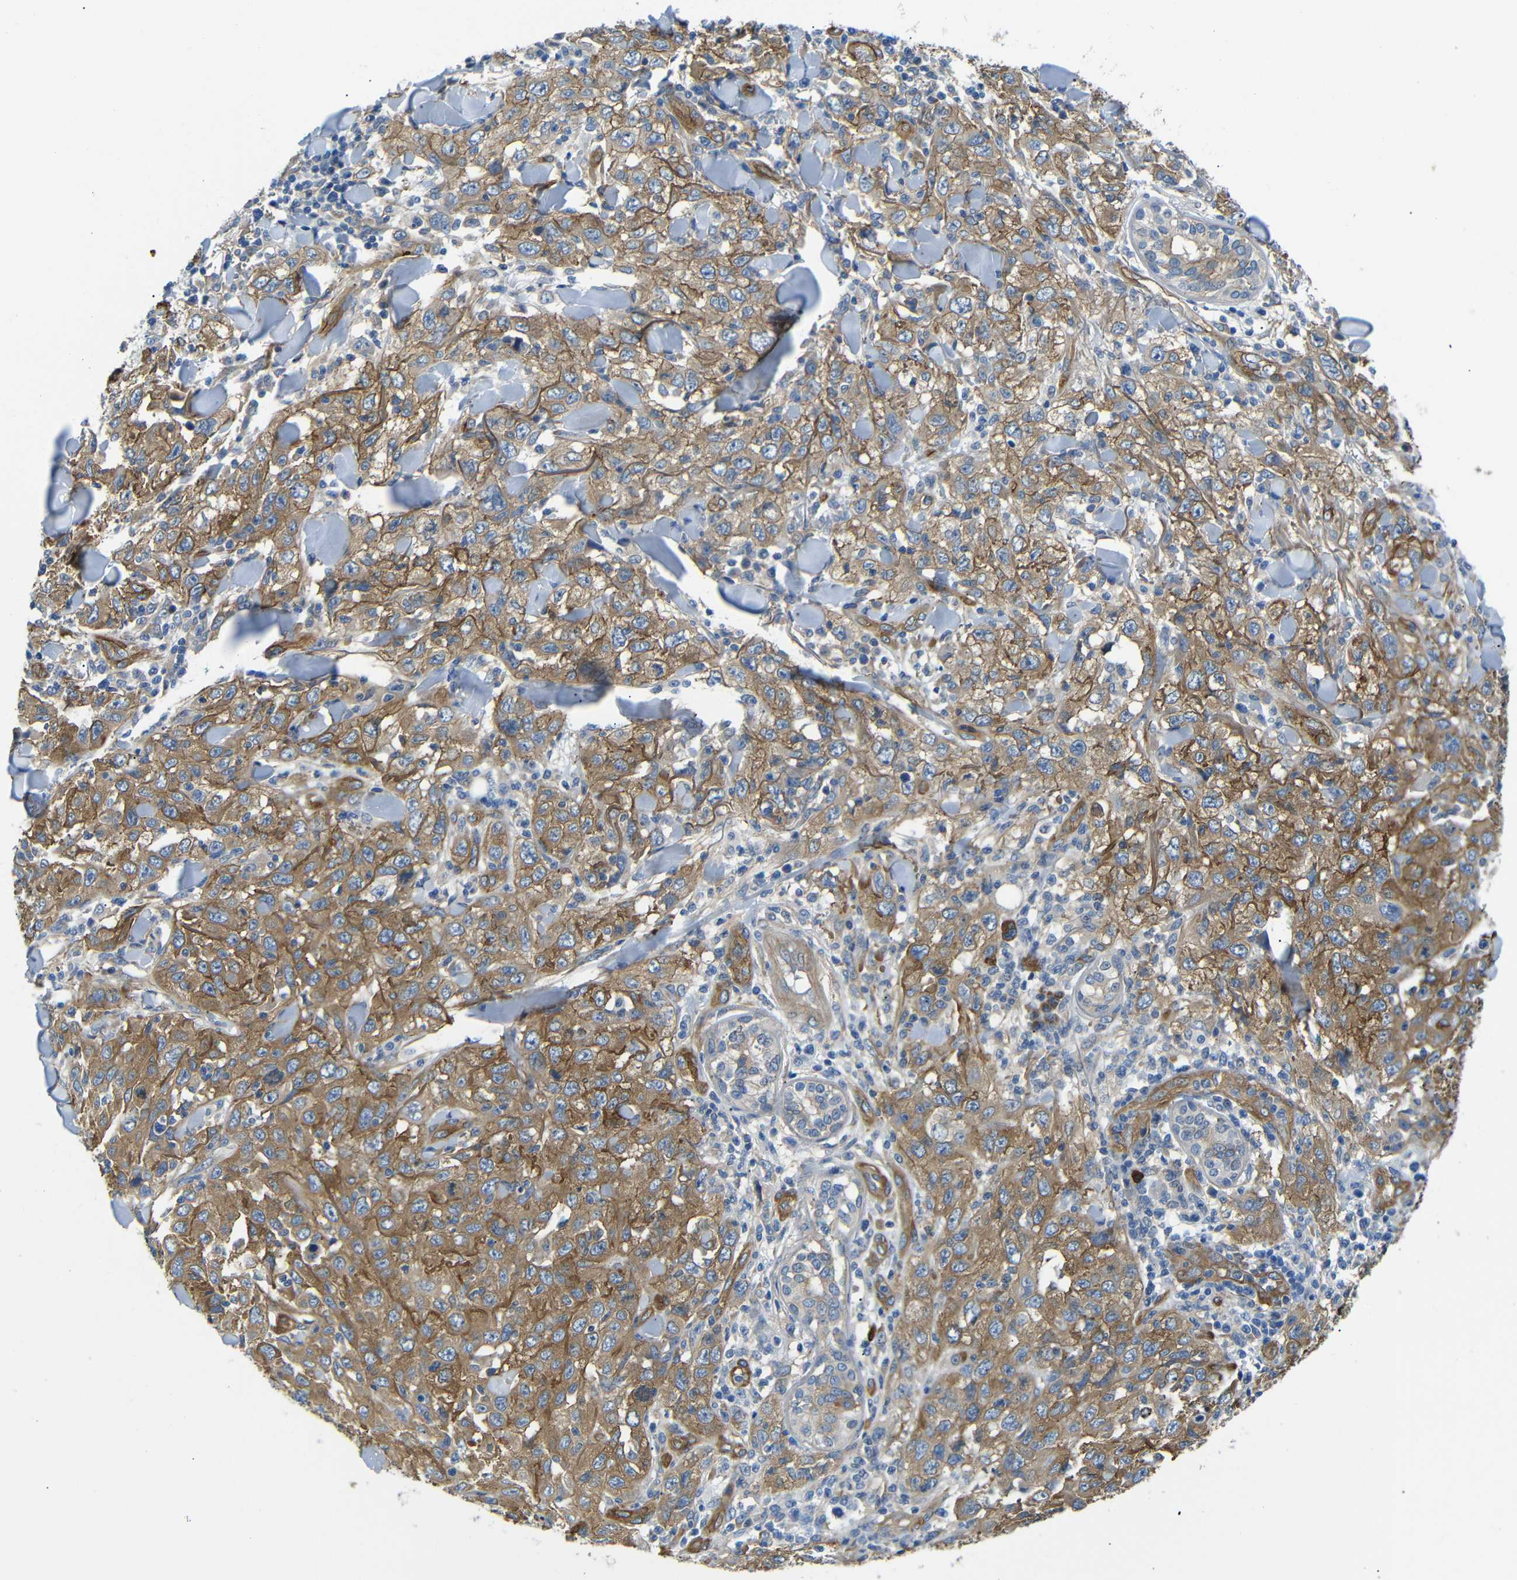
{"staining": {"intensity": "moderate", "quantity": ">75%", "location": "cytoplasmic/membranous"}, "tissue": "skin cancer", "cell_type": "Tumor cells", "image_type": "cancer", "snomed": [{"axis": "morphology", "description": "Squamous cell carcinoma, NOS"}, {"axis": "topography", "description": "Skin"}], "caption": "Protein expression analysis of human squamous cell carcinoma (skin) reveals moderate cytoplasmic/membranous expression in about >75% of tumor cells. Using DAB (brown) and hematoxylin (blue) stains, captured at high magnification using brightfield microscopy.", "gene": "MYO1B", "patient": {"sex": "female", "age": 88}}